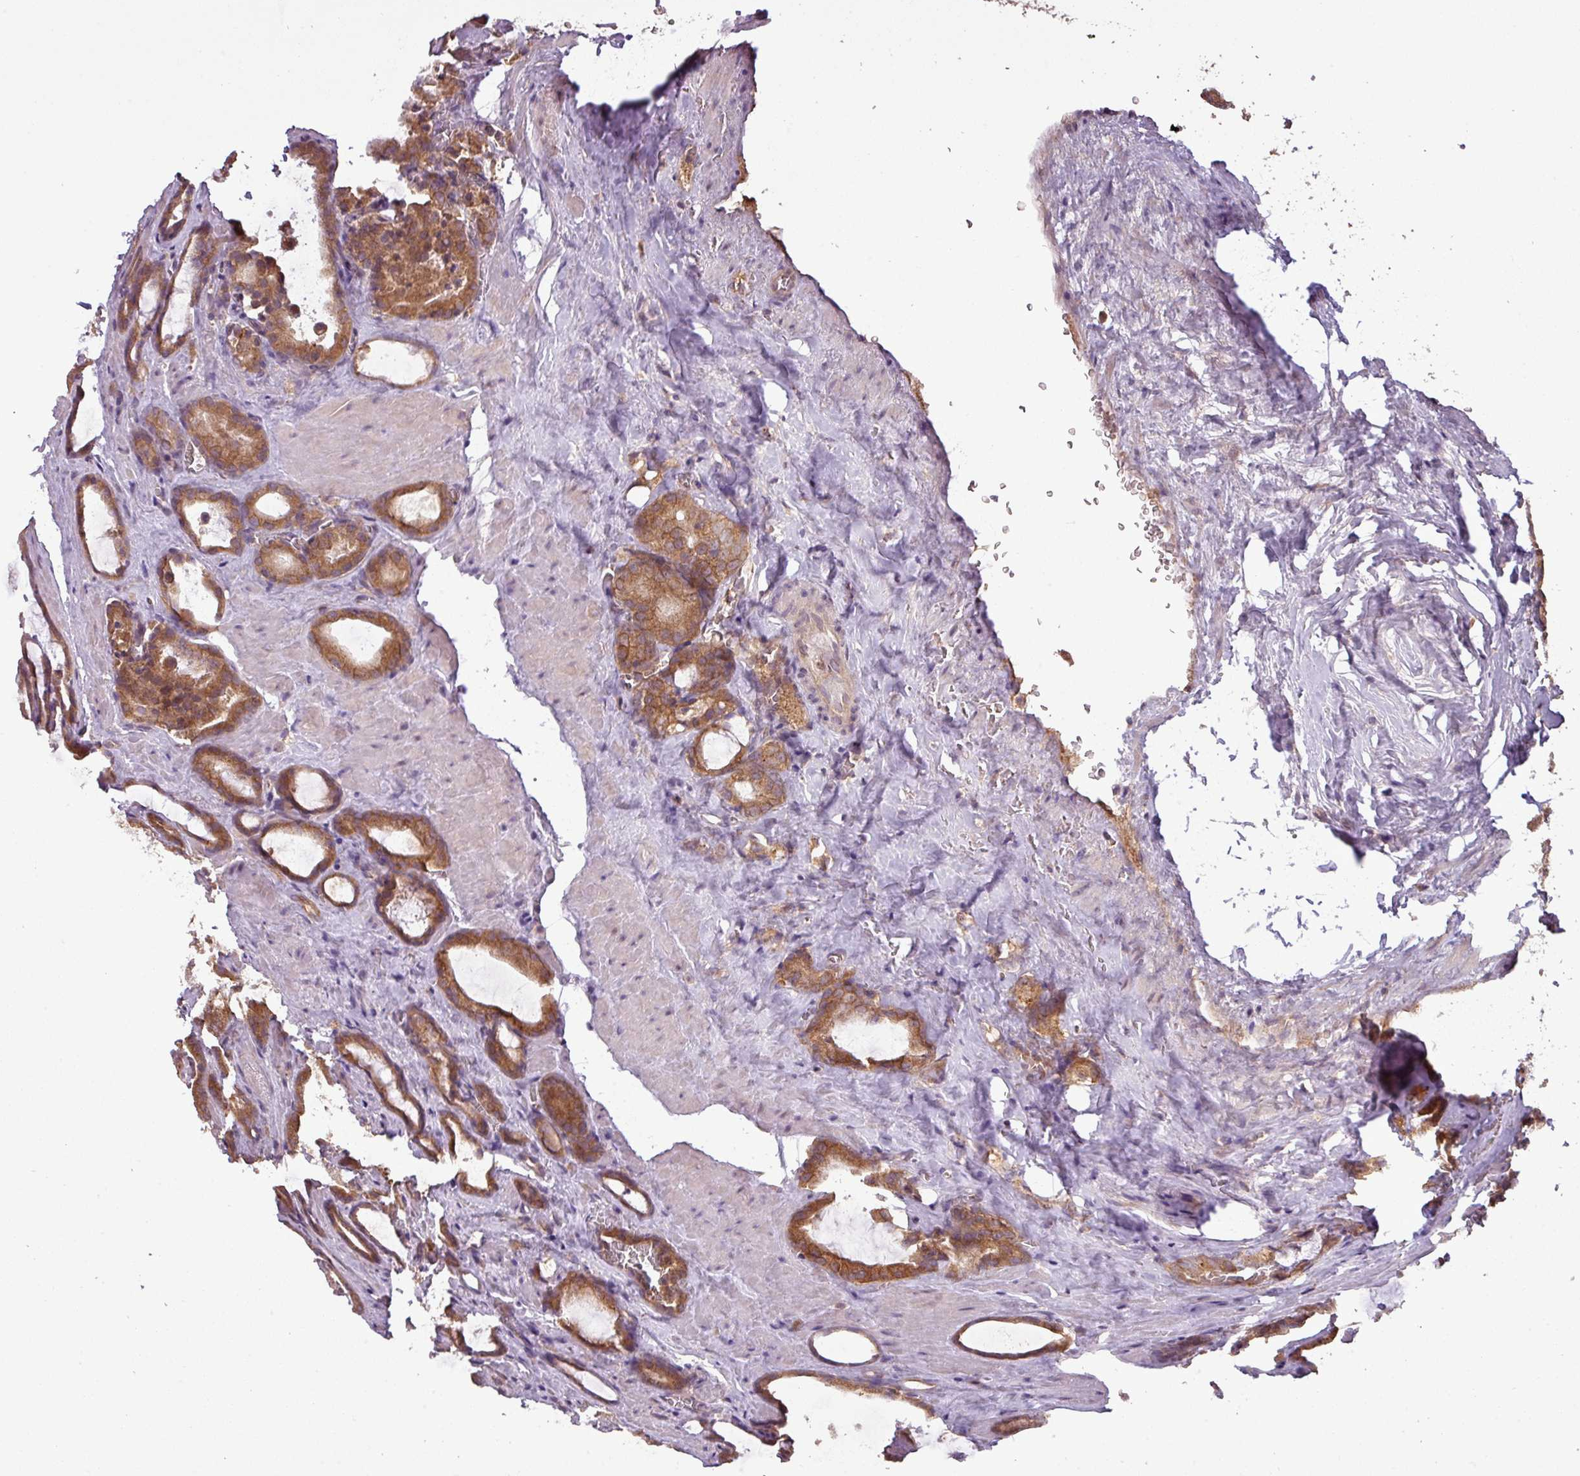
{"staining": {"intensity": "moderate", "quantity": ">75%", "location": "cytoplasmic/membranous"}, "tissue": "prostate cancer", "cell_type": "Tumor cells", "image_type": "cancer", "snomed": [{"axis": "morphology", "description": "Adenocarcinoma, High grade"}, {"axis": "topography", "description": "Prostate"}], "caption": "Human prostate cancer stained for a protein (brown) shows moderate cytoplasmic/membranous positive staining in about >75% of tumor cells.", "gene": "NT5C3A", "patient": {"sex": "male", "age": 72}}